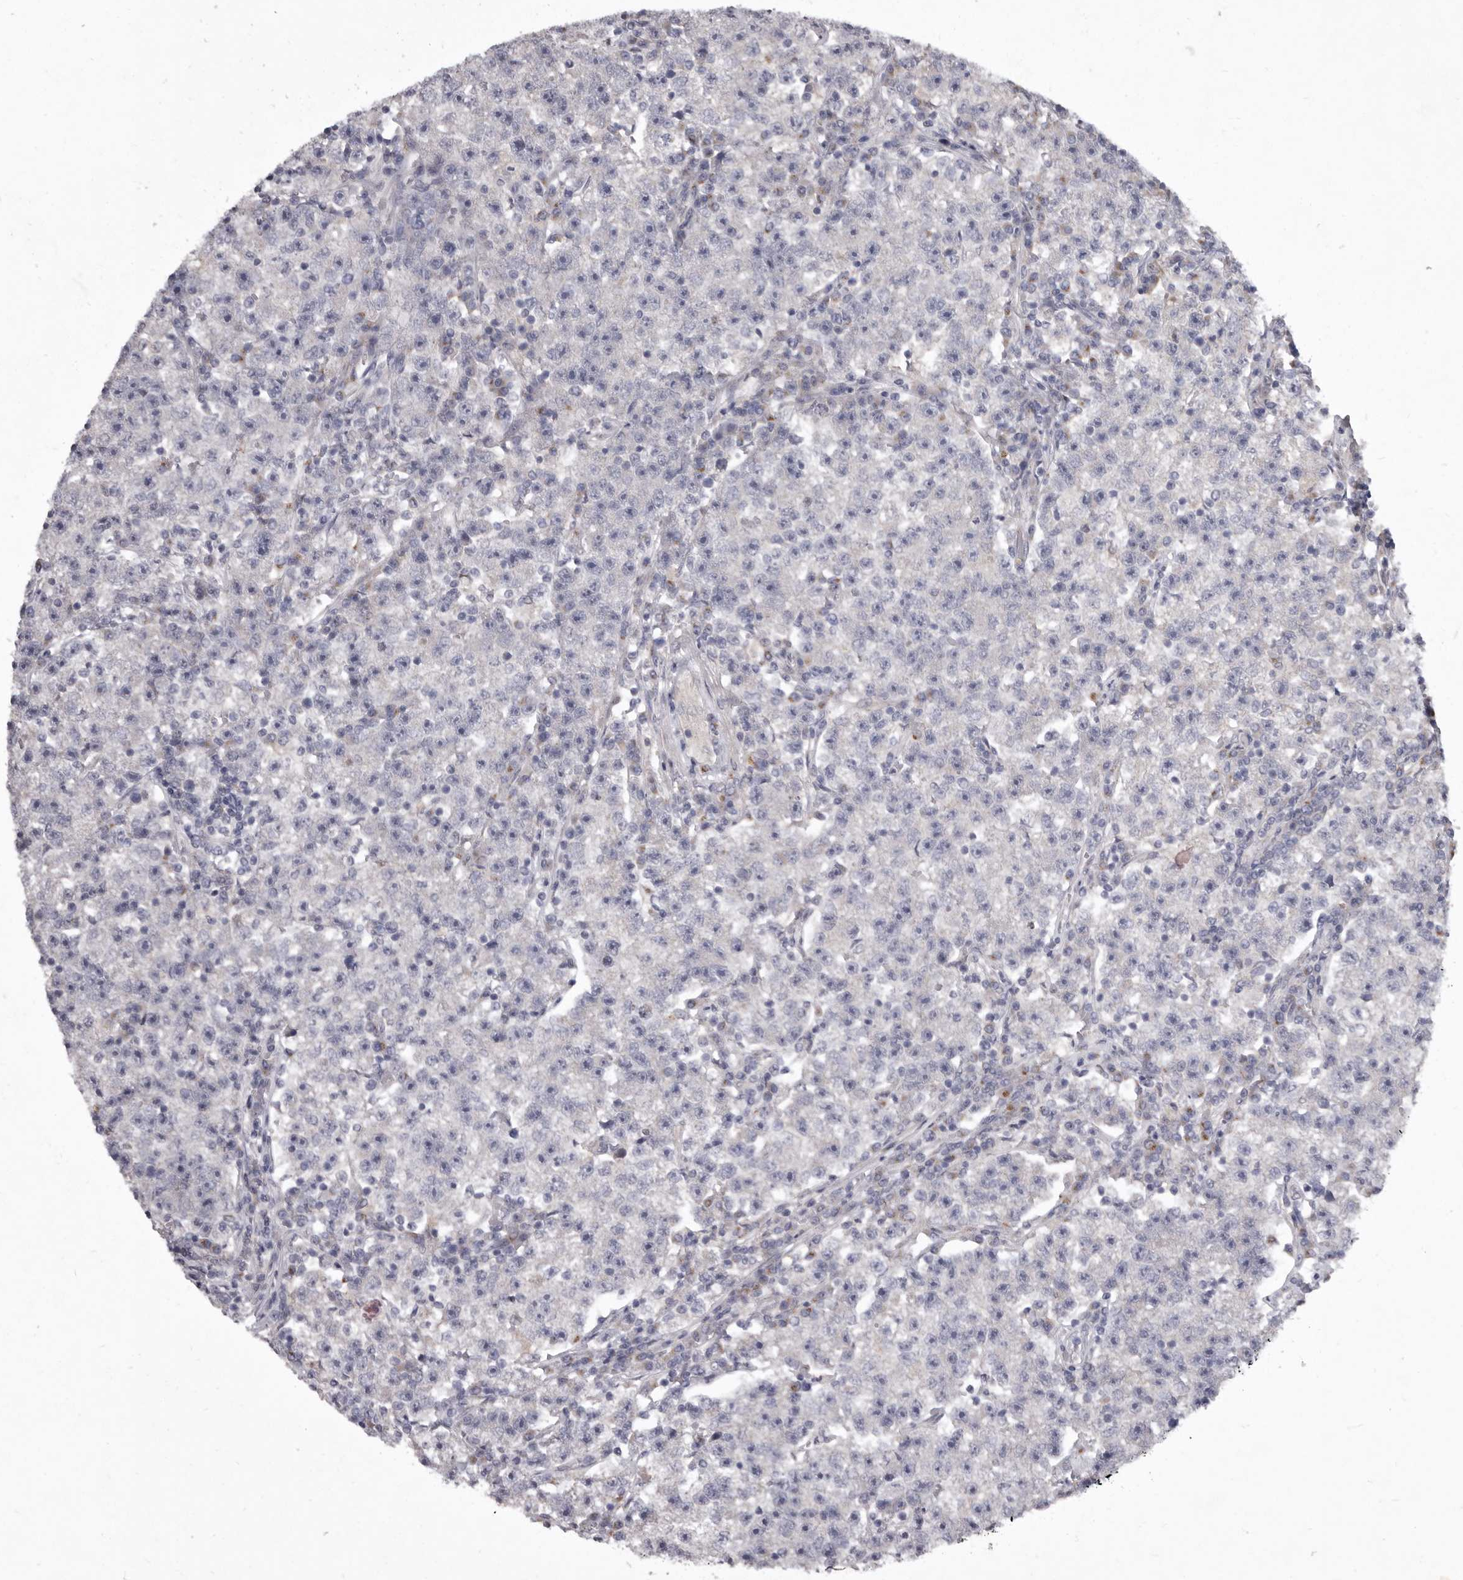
{"staining": {"intensity": "negative", "quantity": "none", "location": "none"}, "tissue": "testis cancer", "cell_type": "Tumor cells", "image_type": "cancer", "snomed": [{"axis": "morphology", "description": "Seminoma, NOS"}, {"axis": "topography", "description": "Testis"}], "caption": "Seminoma (testis) was stained to show a protein in brown. There is no significant staining in tumor cells.", "gene": "P2RX6", "patient": {"sex": "male", "age": 22}}